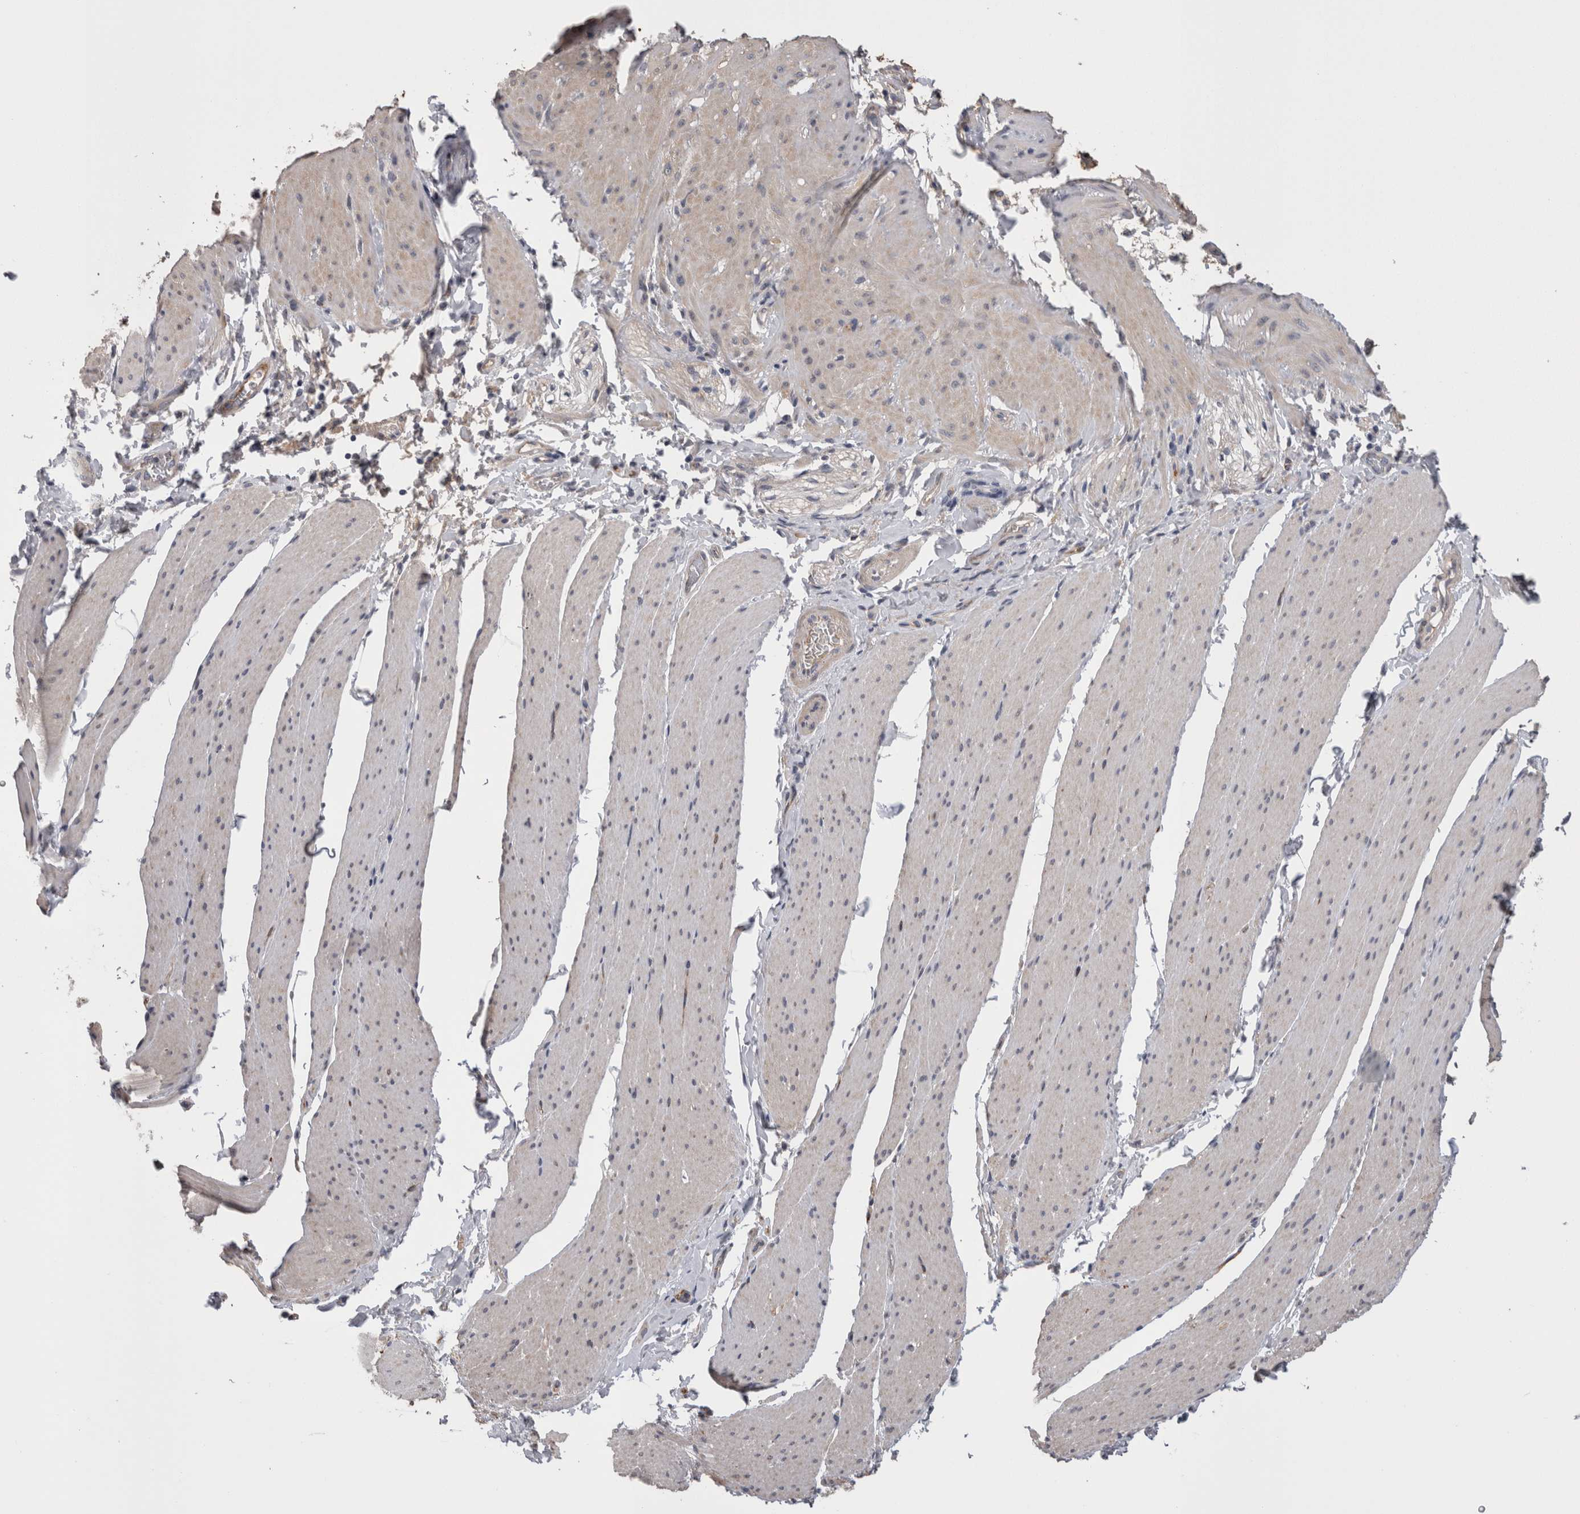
{"staining": {"intensity": "negative", "quantity": "none", "location": "none"}, "tissue": "smooth muscle", "cell_type": "Smooth muscle cells", "image_type": "normal", "snomed": [{"axis": "morphology", "description": "Normal tissue, NOS"}, {"axis": "topography", "description": "Smooth muscle"}, {"axis": "topography", "description": "Small intestine"}], "caption": "Human smooth muscle stained for a protein using immunohistochemistry (IHC) displays no expression in smooth muscle cells.", "gene": "STC1", "patient": {"sex": "female", "age": 84}}